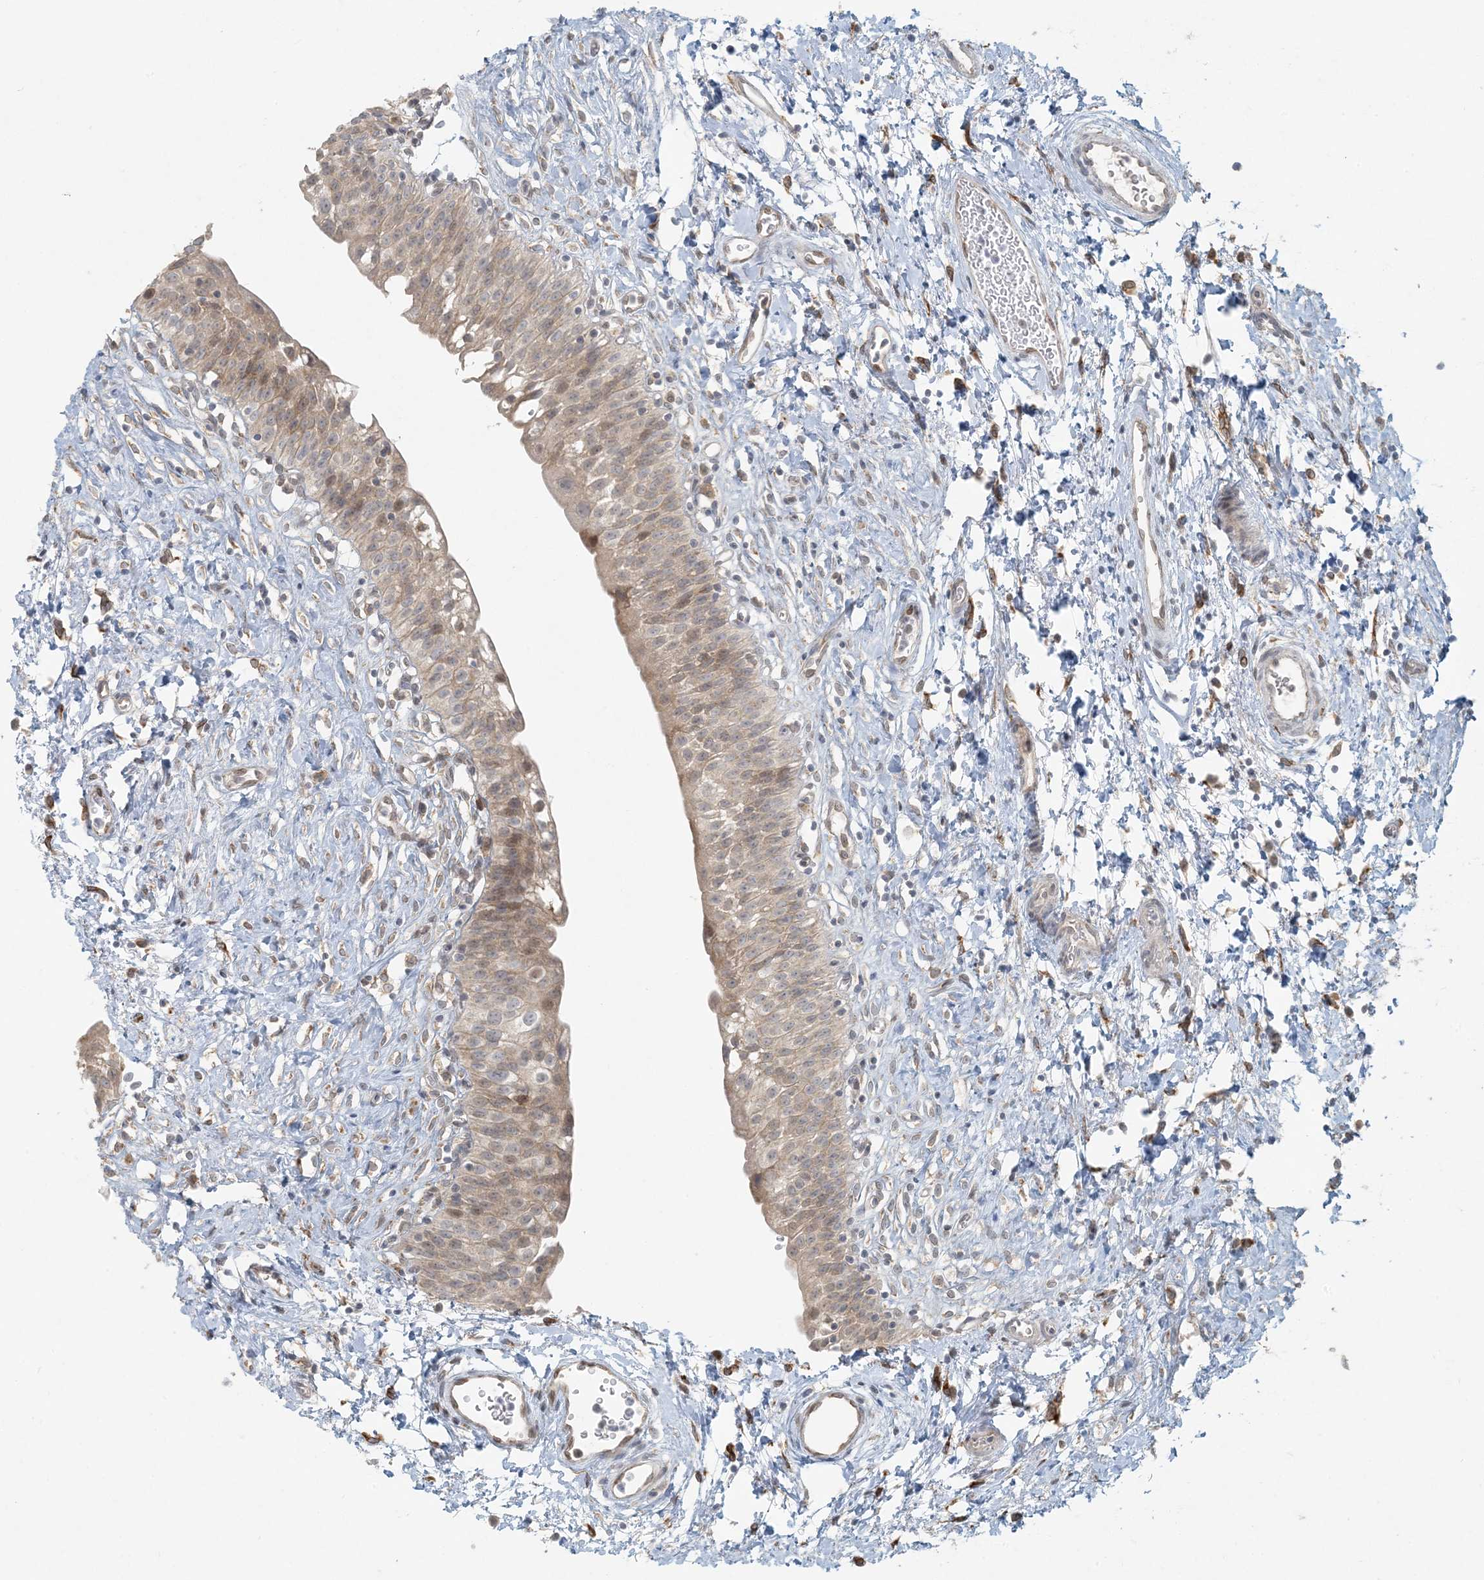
{"staining": {"intensity": "moderate", "quantity": ">75%", "location": "cytoplasmic/membranous"}, "tissue": "urinary bladder", "cell_type": "Urothelial cells", "image_type": "normal", "snomed": [{"axis": "morphology", "description": "Normal tissue, NOS"}, {"axis": "topography", "description": "Urinary bladder"}], "caption": "High-power microscopy captured an immunohistochemistry (IHC) photomicrograph of normal urinary bladder, revealing moderate cytoplasmic/membranous positivity in about >75% of urothelial cells. (Brightfield microscopy of DAB IHC at high magnification).", "gene": "HACL1", "patient": {"sex": "male", "age": 51}}